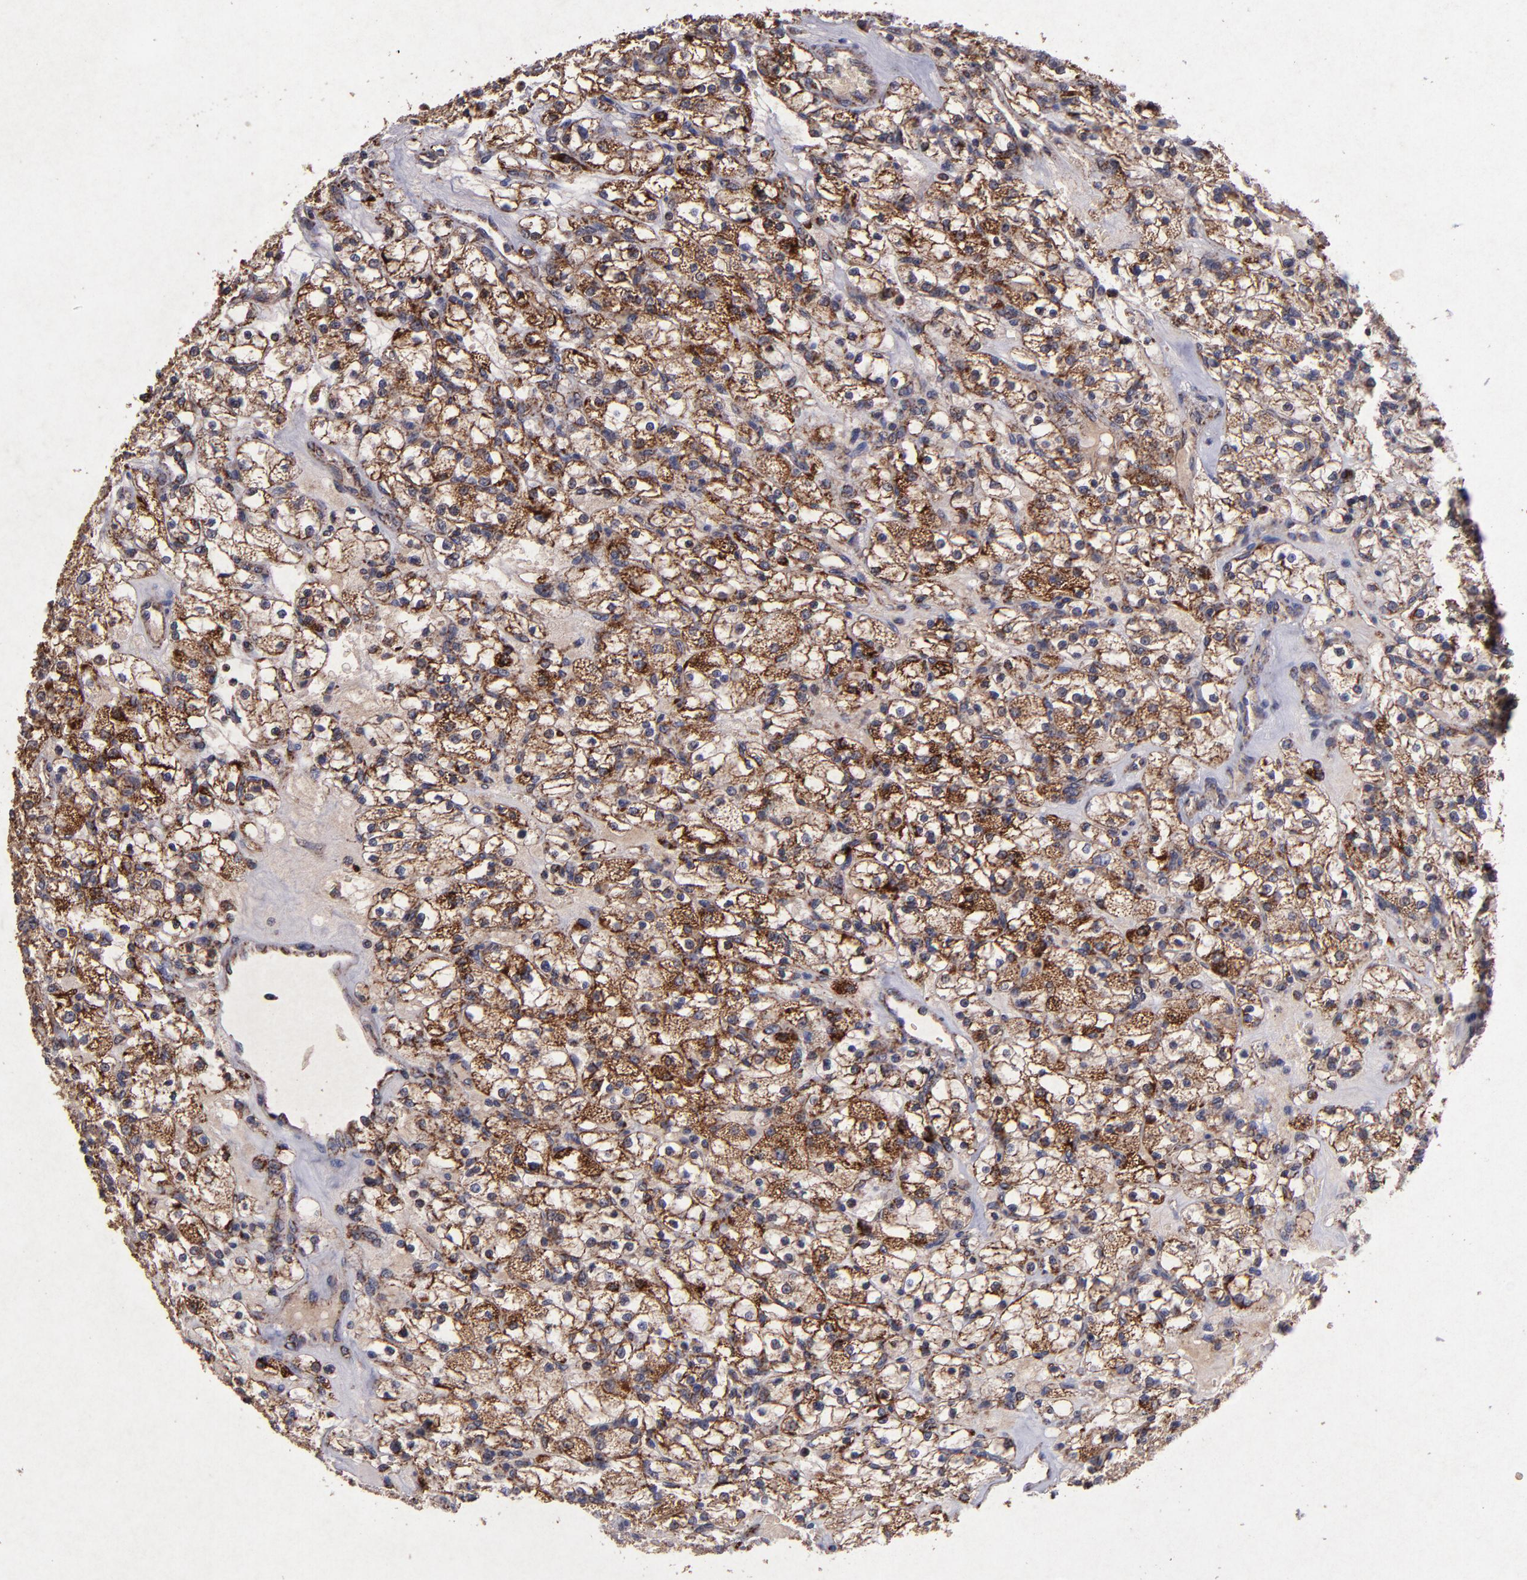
{"staining": {"intensity": "strong", "quantity": "25%-75%", "location": "cytoplasmic/membranous"}, "tissue": "renal cancer", "cell_type": "Tumor cells", "image_type": "cancer", "snomed": [{"axis": "morphology", "description": "Adenocarcinoma, NOS"}, {"axis": "topography", "description": "Kidney"}], "caption": "A brown stain highlights strong cytoplasmic/membranous positivity of a protein in human renal cancer (adenocarcinoma) tumor cells. Using DAB (3,3'-diaminobenzidine) (brown) and hematoxylin (blue) stains, captured at high magnification using brightfield microscopy.", "gene": "TIMM9", "patient": {"sex": "female", "age": 83}}